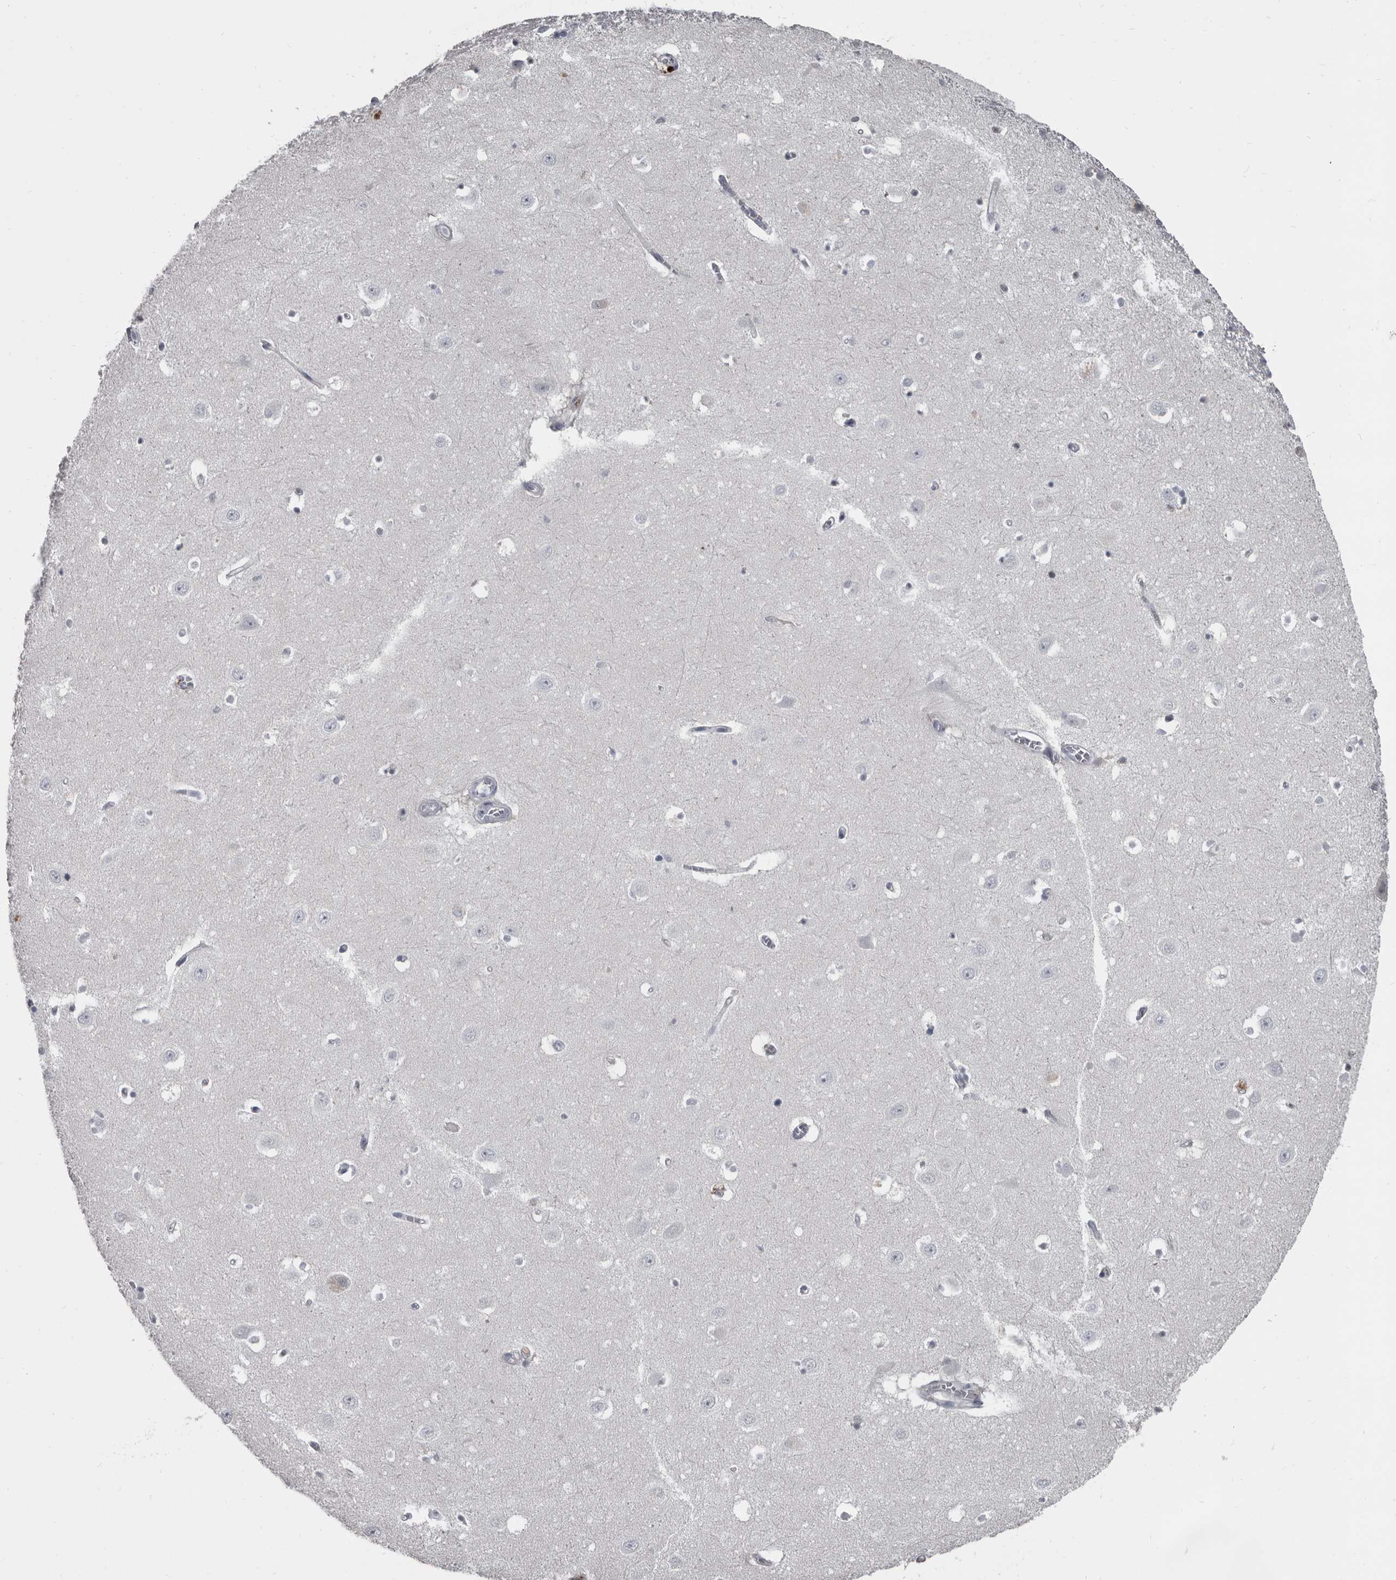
{"staining": {"intensity": "negative", "quantity": "none", "location": "none"}, "tissue": "hippocampus", "cell_type": "Glial cells", "image_type": "normal", "snomed": [{"axis": "morphology", "description": "Normal tissue, NOS"}, {"axis": "topography", "description": "Hippocampus"}], "caption": "Immunohistochemistry (IHC) micrograph of unremarkable hippocampus: human hippocampus stained with DAB shows no significant protein expression in glial cells. (DAB (3,3'-diaminobenzidine) immunohistochemistry, high magnification).", "gene": "GREB1", "patient": {"sex": "female", "age": 64}}